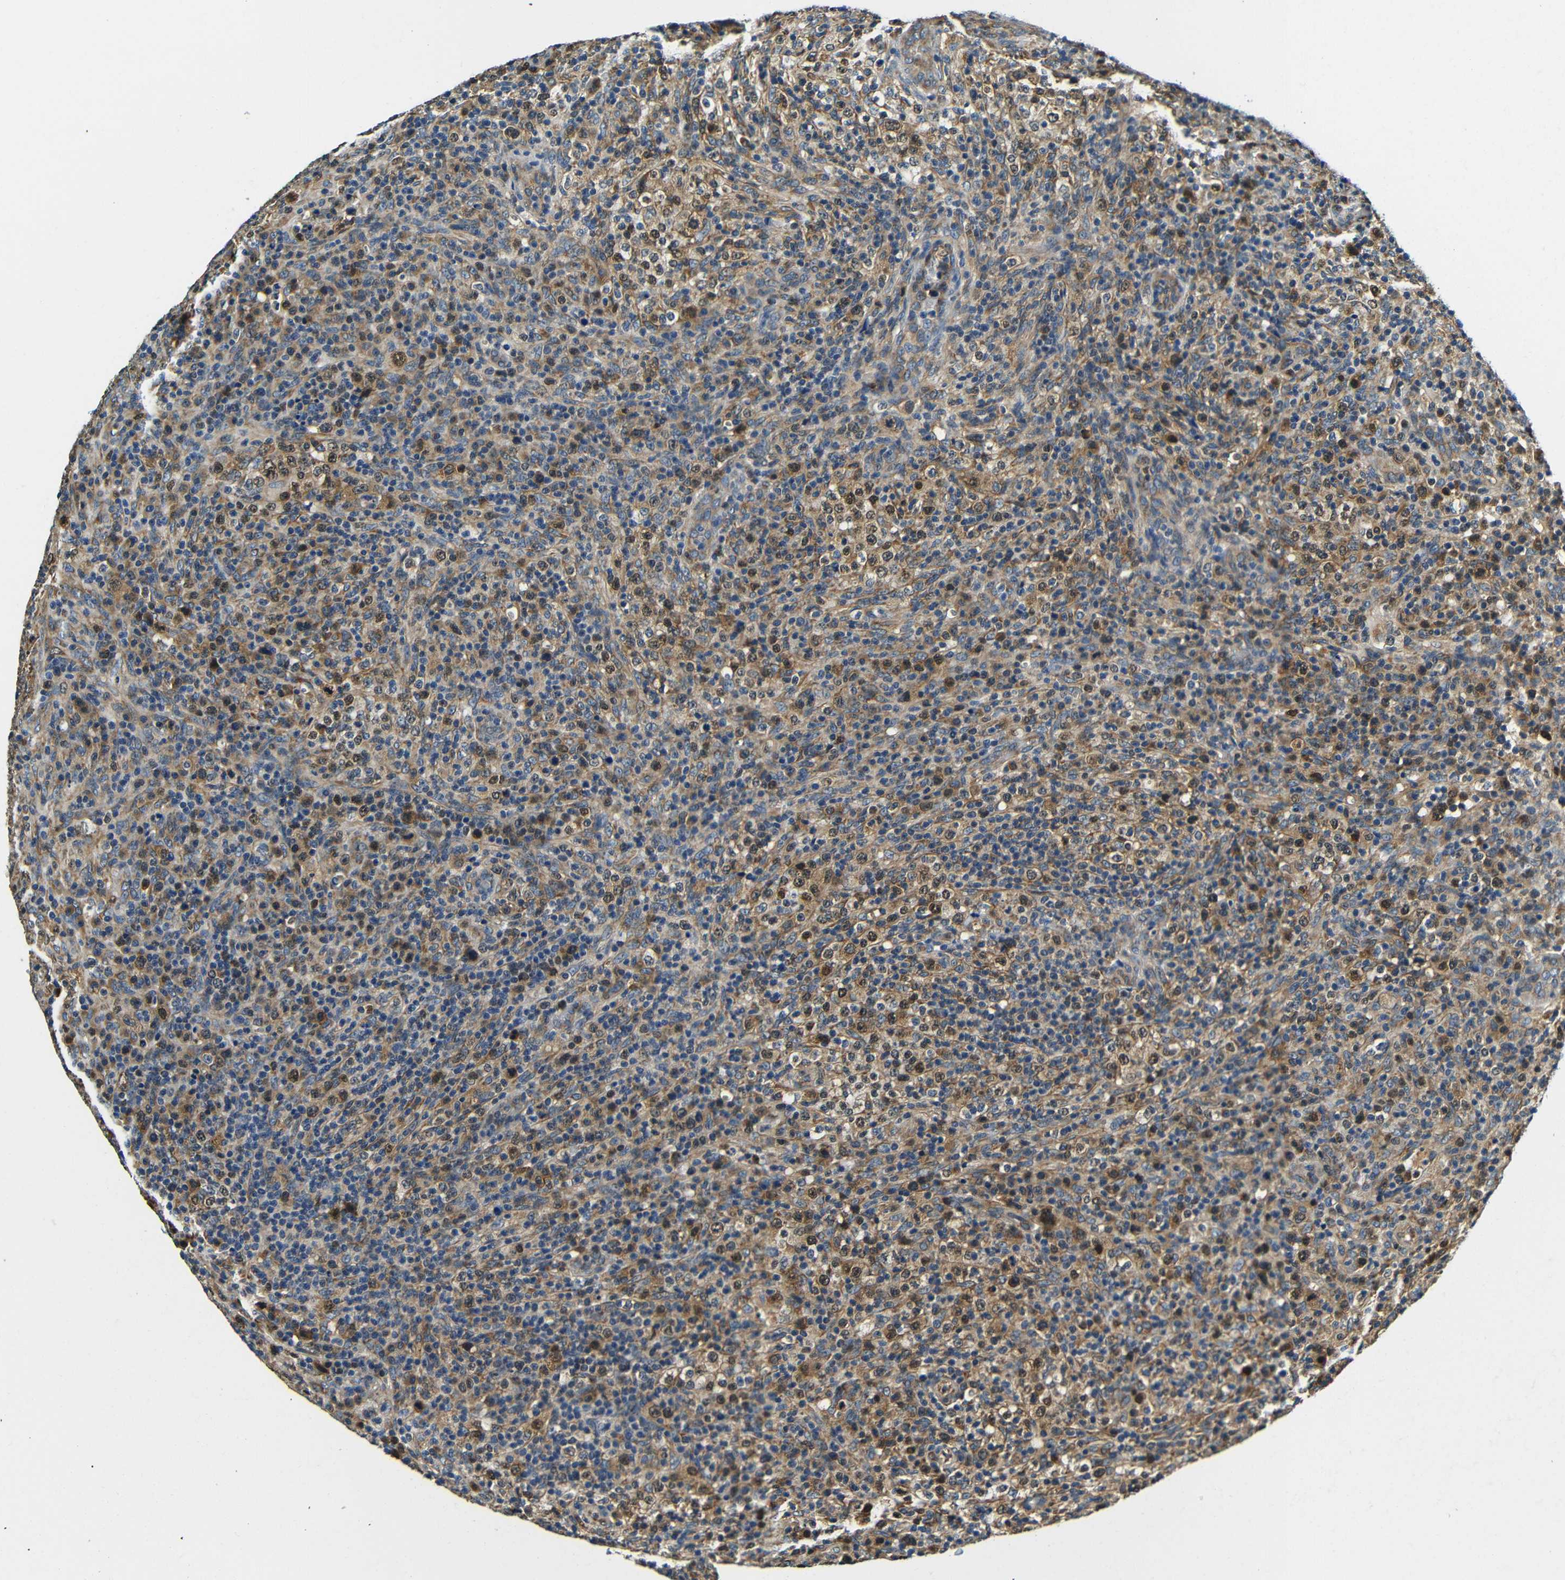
{"staining": {"intensity": "moderate", "quantity": "25%-75%", "location": "cytoplasmic/membranous,nuclear"}, "tissue": "lymphoma", "cell_type": "Tumor cells", "image_type": "cancer", "snomed": [{"axis": "morphology", "description": "Malignant lymphoma, non-Hodgkin's type, High grade"}, {"axis": "topography", "description": "Lymph node"}], "caption": "Lymphoma was stained to show a protein in brown. There is medium levels of moderate cytoplasmic/membranous and nuclear expression in approximately 25%-75% of tumor cells. (brown staining indicates protein expression, while blue staining denotes nuclei).", "gene": "VAPB", "patient": {"sex": "female", "age": 76}}